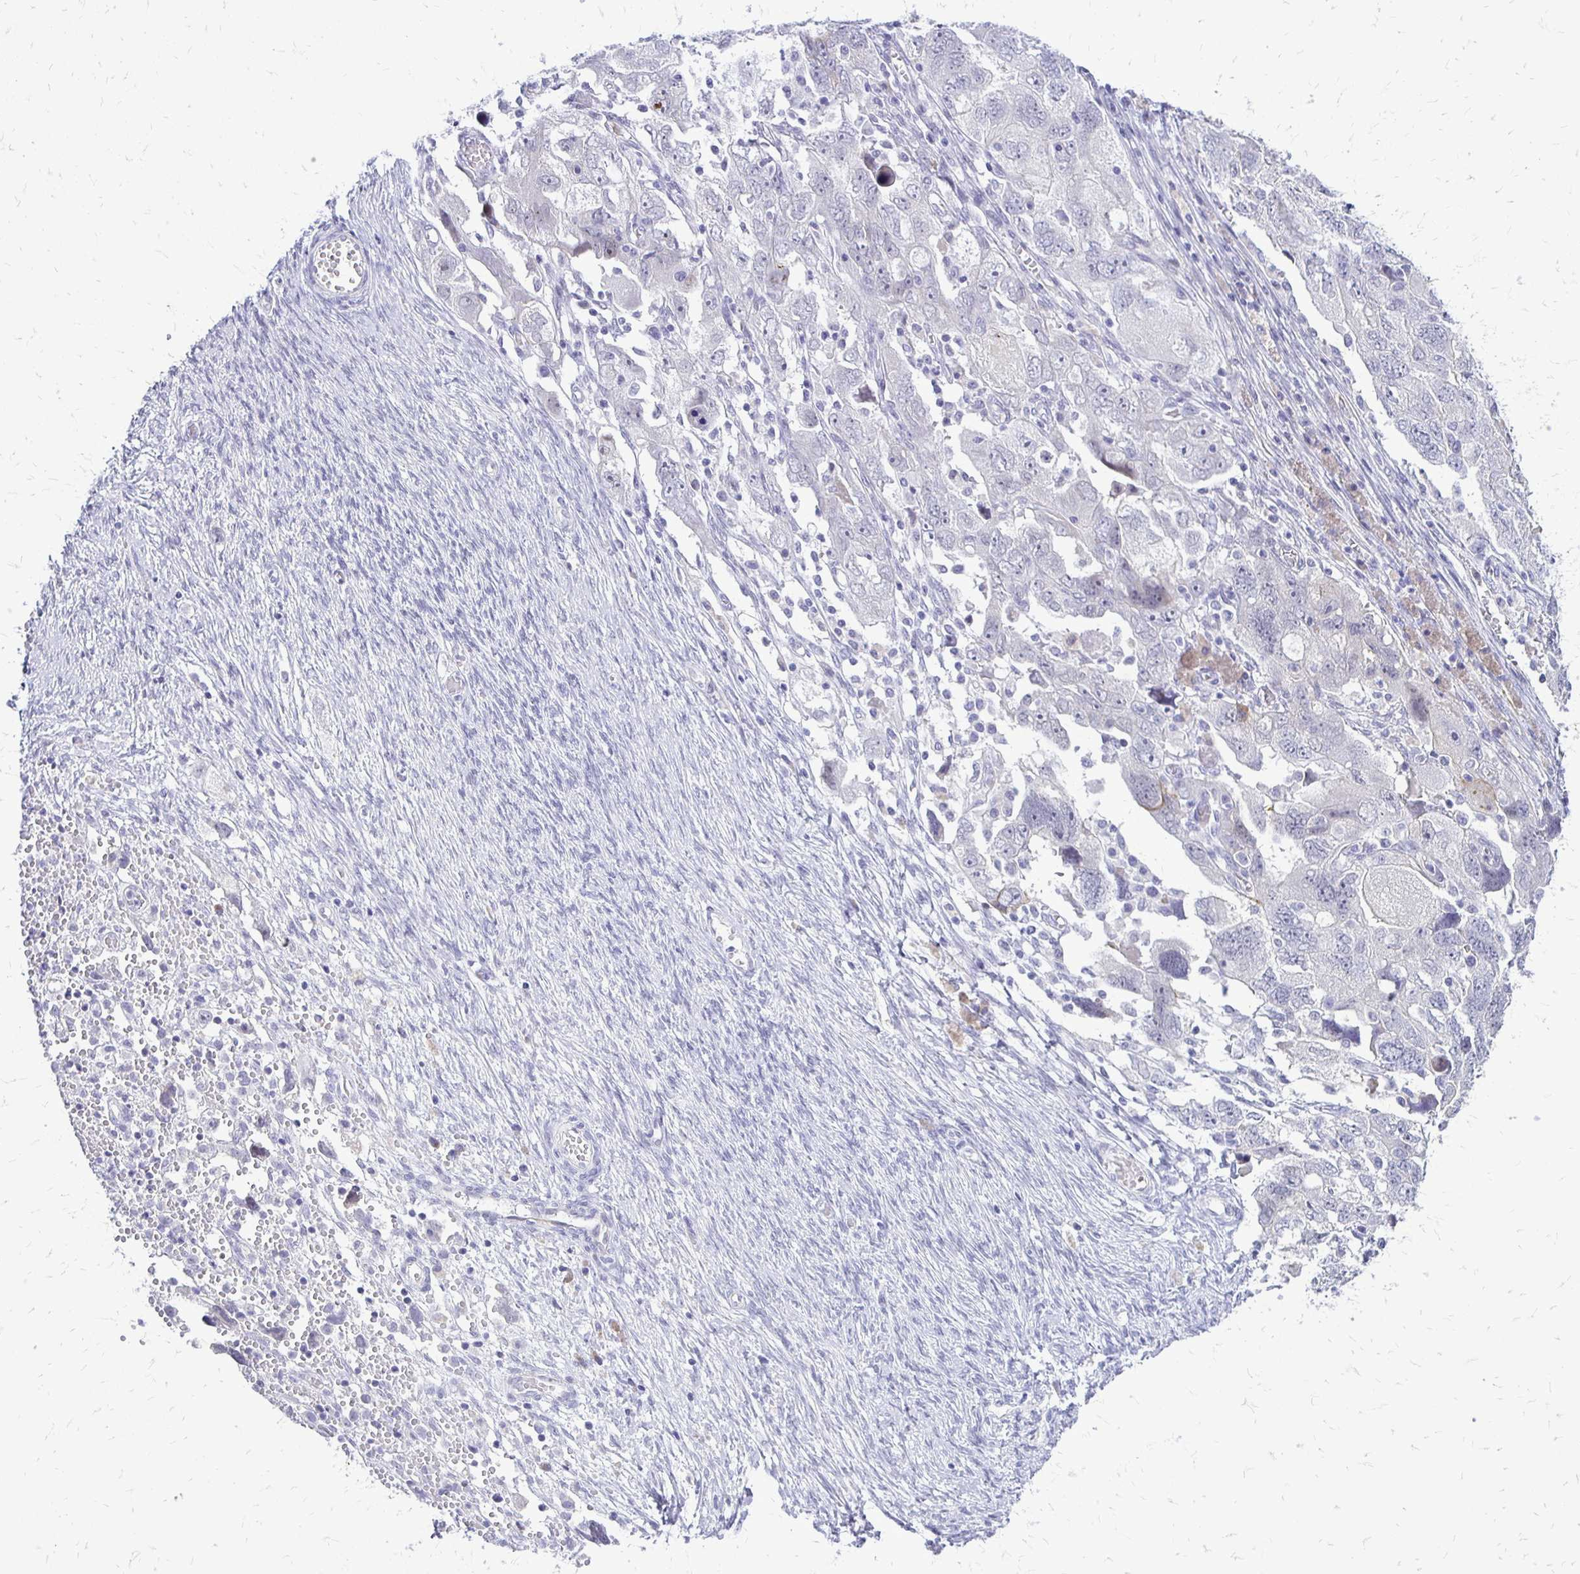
{"staining": {"intensity": "negative", "quantity": "none", "location": "none"}, "tissue": "ovarian cancer", "cell_type": "Tumor cells", "image_type": "cancer", "snomed": [{"axis": "morphology", "description": "Carcinoma, NOS"}, {"axis": "morphology", "description": "Cystadenocarcinoma, serous, NOS"}, {"axis": "topography", "description": "Ovary"}], "caption": "Protein analysis of ovarian cancer shows no significant staining in tumor cells. Brightfield microscopy of IHC stained with DAB (brown) and hematoxylin (blue), captured at high magnification.", "gene": "EPYC", "patient": {"sex": "female", "age": 69}}